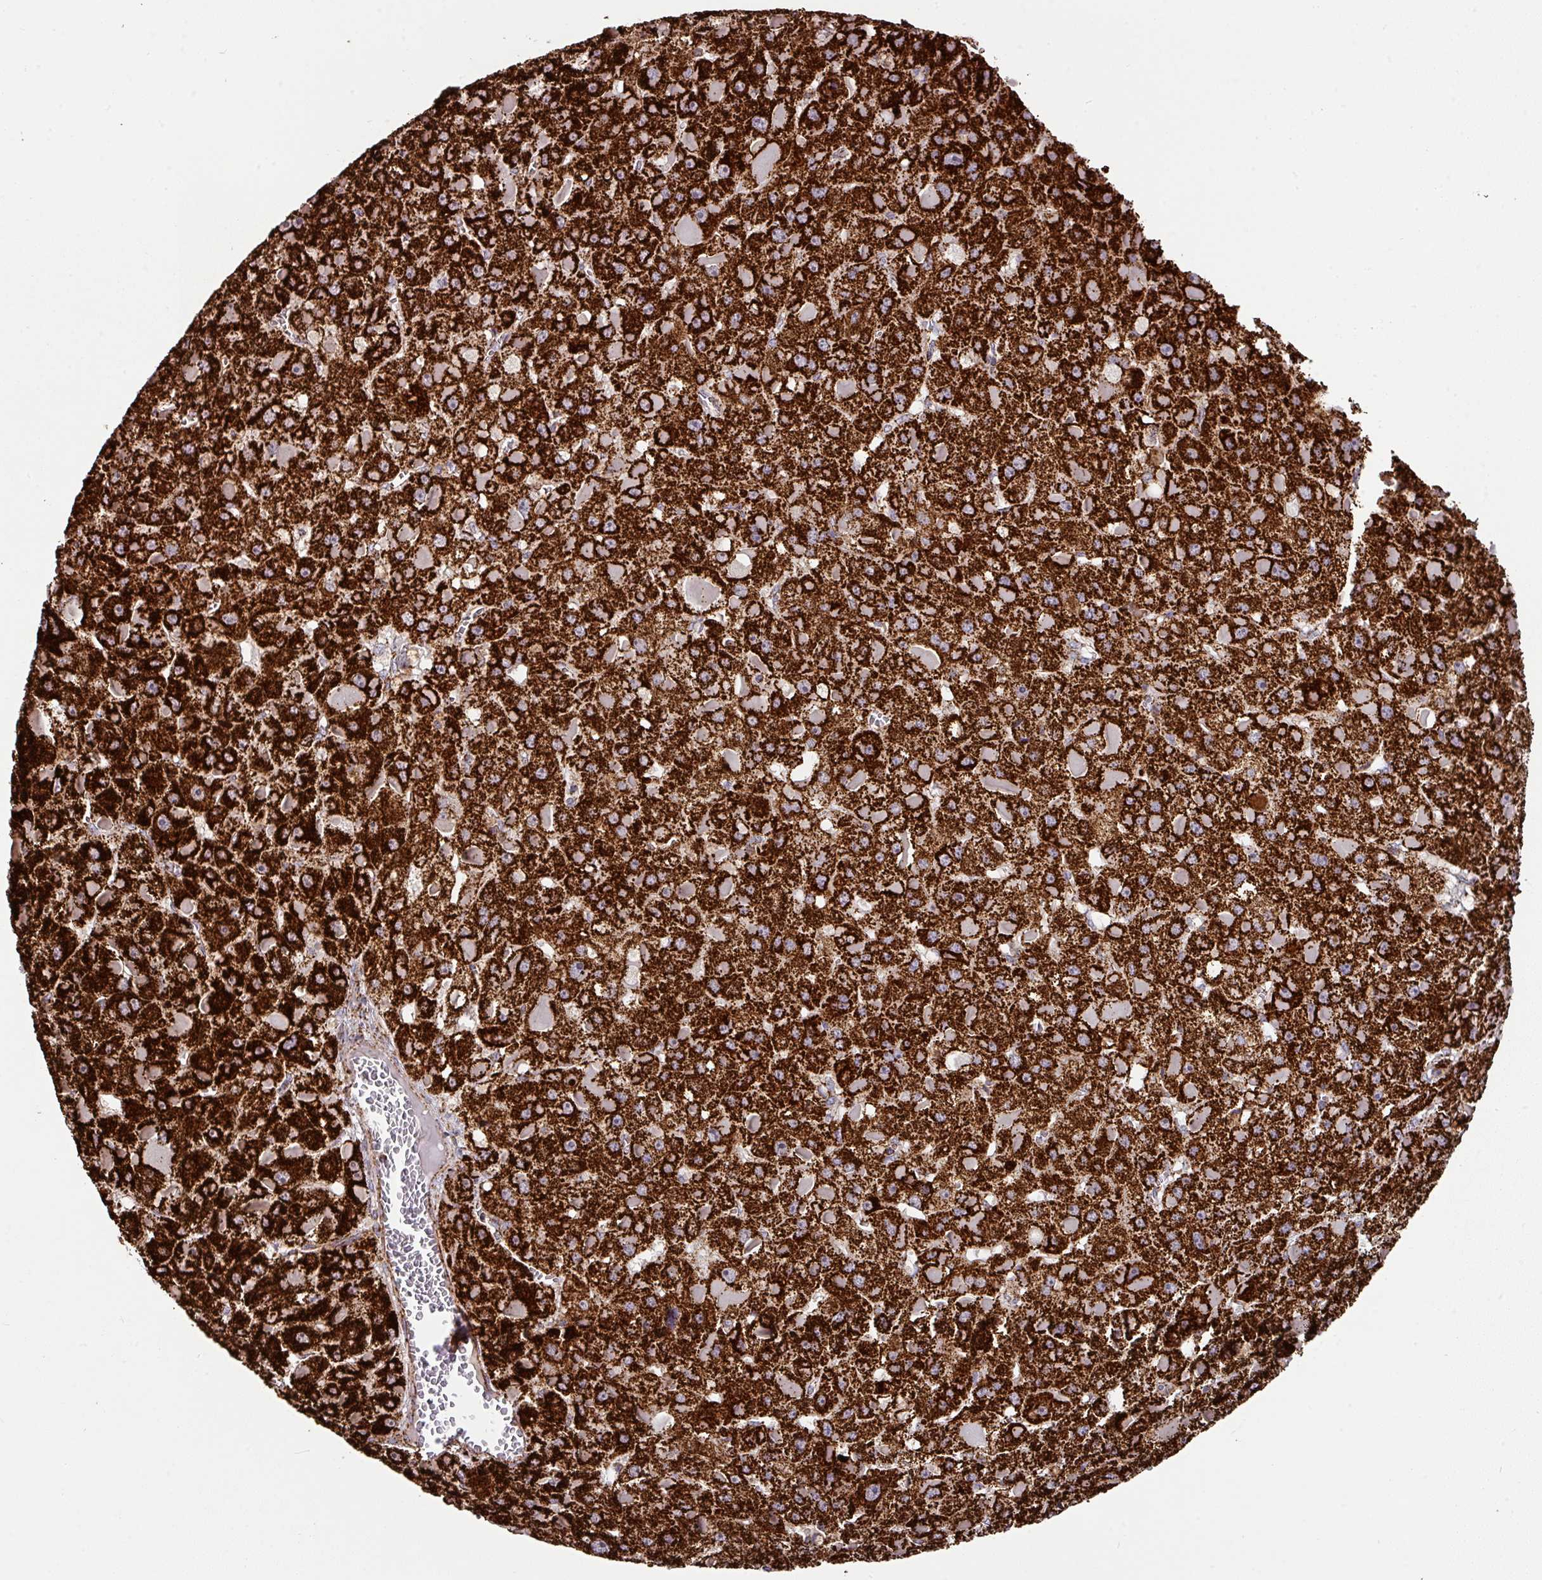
{"staining": {"intensity": "strong", "quantity": ">75%", "location": "cytoplasmic/membranous"}, "tissue": "liver cancer", "cell_type": "Tumor cells", "image_type": "cancer", "snomed": [{"axis": "morphology", "description": "Carcinoma, Hepatocellular, NOS"}, {"axis": "topography", "description": "Liver"}], "caption": "Liver cancer was stained to show a protein in brown. There is high levels of strong cytoplasmic/membranous expression in about >75% of tumor cells. (IHC, brightfield microscopy, high magnification).", "gene": "TRAP1", "patient": {"sex": "female", "age": 73}}